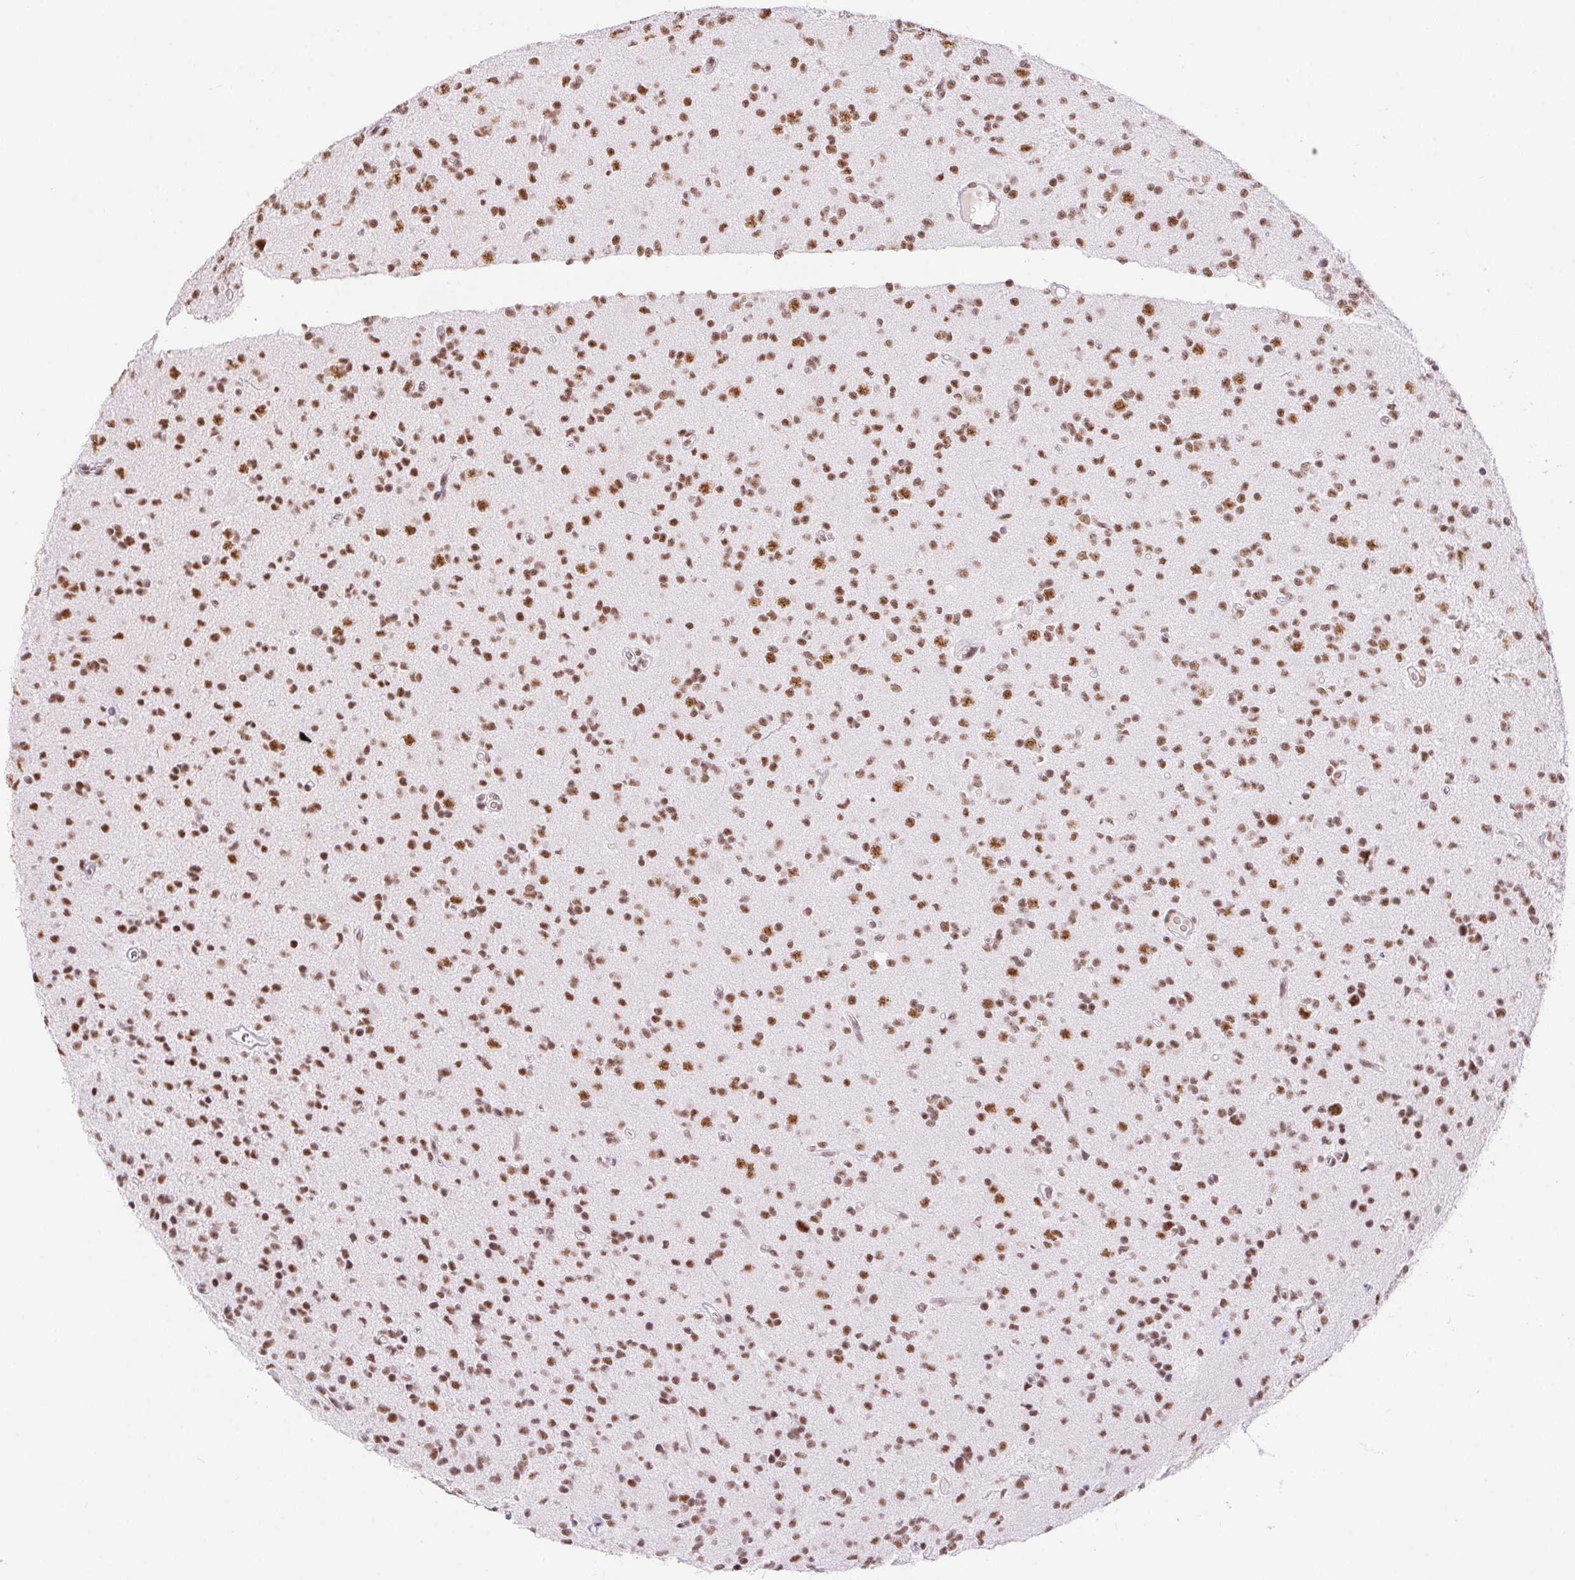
{"staining": {"intensity": "moderate", "quantity": "25%-75%", "location": "nuclear"}, "tissue": "glioma", "cell_type": "Tumor cells", "image_type": "cancer", "snomed": [{"axis": "morphology", "description": "Glioma, malignant, High grade"}, {"axis": "topography", "description": "Brain"}], "caption": "Brown immunohistochemical staining in high-grade glioma (malignant) shows moderate nuclear positivity in approximately 25%-75% of tumor cells. Ihc stains the protein of interest in brown and the nuclei are stained blue.", "gene": "DDX17", "patient": {"sex": "male", "age": 36}}